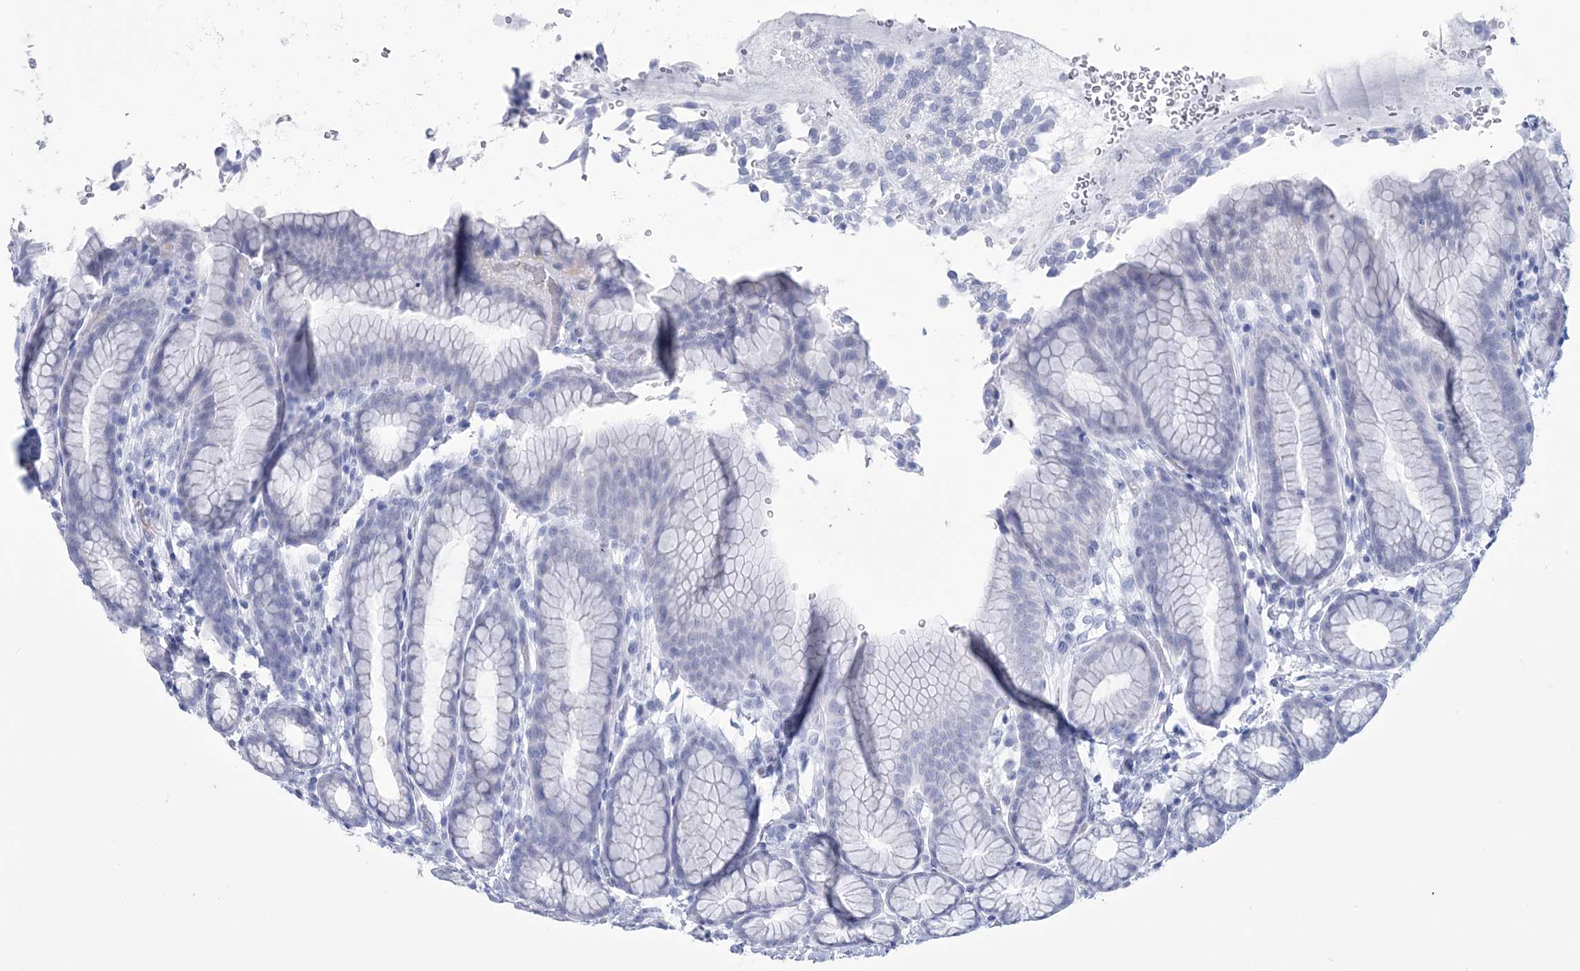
{"staining": {"intensity": "negative", "quantity": "none", "location": "none"}, "tissue": "stomach", "cell_type": "Glandular cells", "image_type": "normal", "snomed": [{"axis": "morphology", "description": "Normal tissue, NOS"}, {"axis": "topography", "description": "Stomach"}], "caption": "An immunohistochemistry (IHC) micrograph of normal stomach is shown. There is no staining in glandular cells of stomach. The staining was performed using DAB to visualize the protein expression in brown, while the nuclei were stained in blue with hematoxylin (Magnification: 20x).", "gene": "DPCD", "patient": {"sex": "male", "age": 42}}